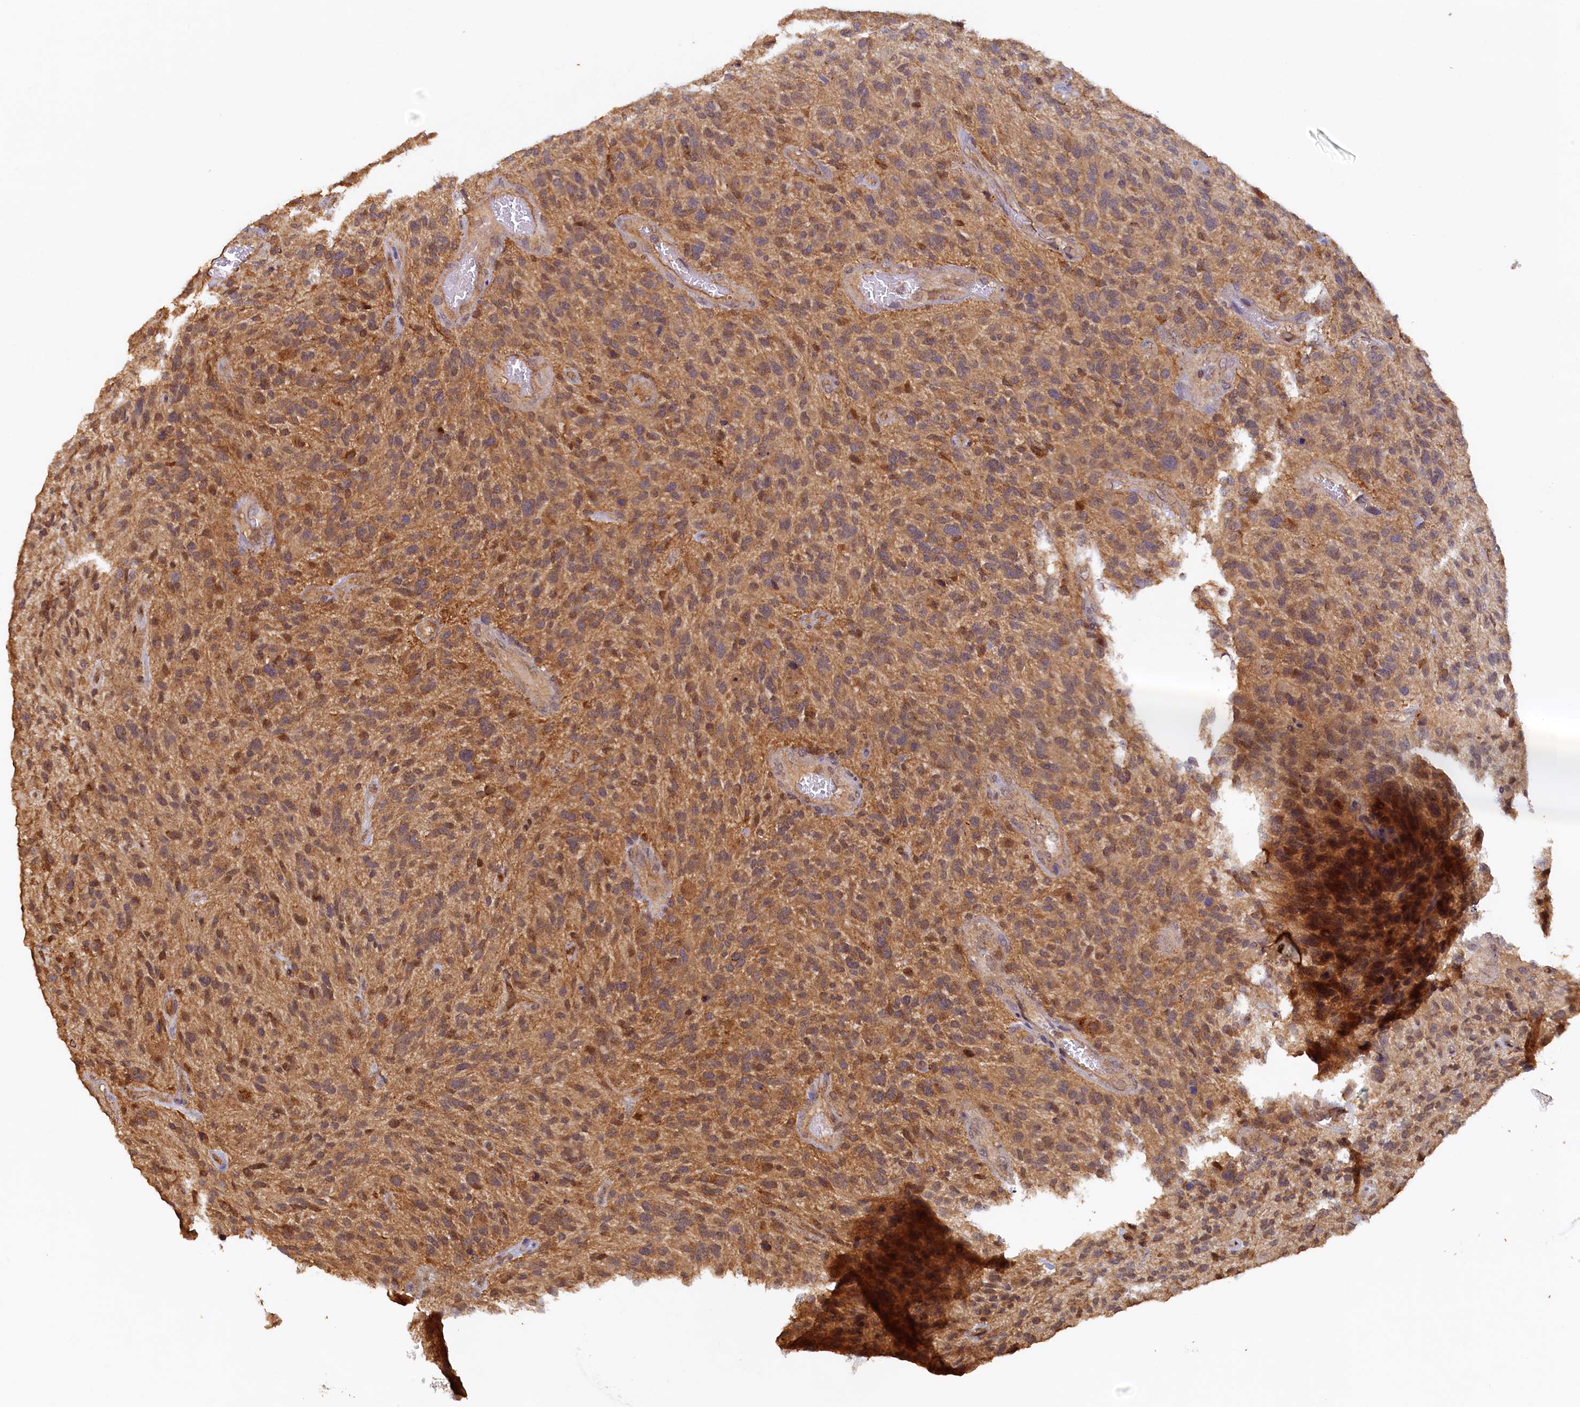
{"staining": {"intensity": "moderate", "quantity": "25%-75%", "location": "cytoplasmic/membranous,nuclear"}, "tissue": "glioma", "cell_type": "Tumor cells", "image_type": "cancer", "snomed": [{"axis": "morphology", "description": "Glioma, malignant, High grade"}, {"axis": "topography", "description": "Brain"}], "caption": "IHC (DAB) staining of human glioma demonstrates moderate cytoplasmic/membranous and nuclear protein positivity in about 25%-75% of tumor cells. The staining was performed using DAB (3,3'-diaminobenzidine) to visualize the protein expression in brown, while the nuclei were stained in blue with hematoxylin (Magnification: 20x).", "gene": "UBL7", "patient": {"sex": "male", "age": 47}}